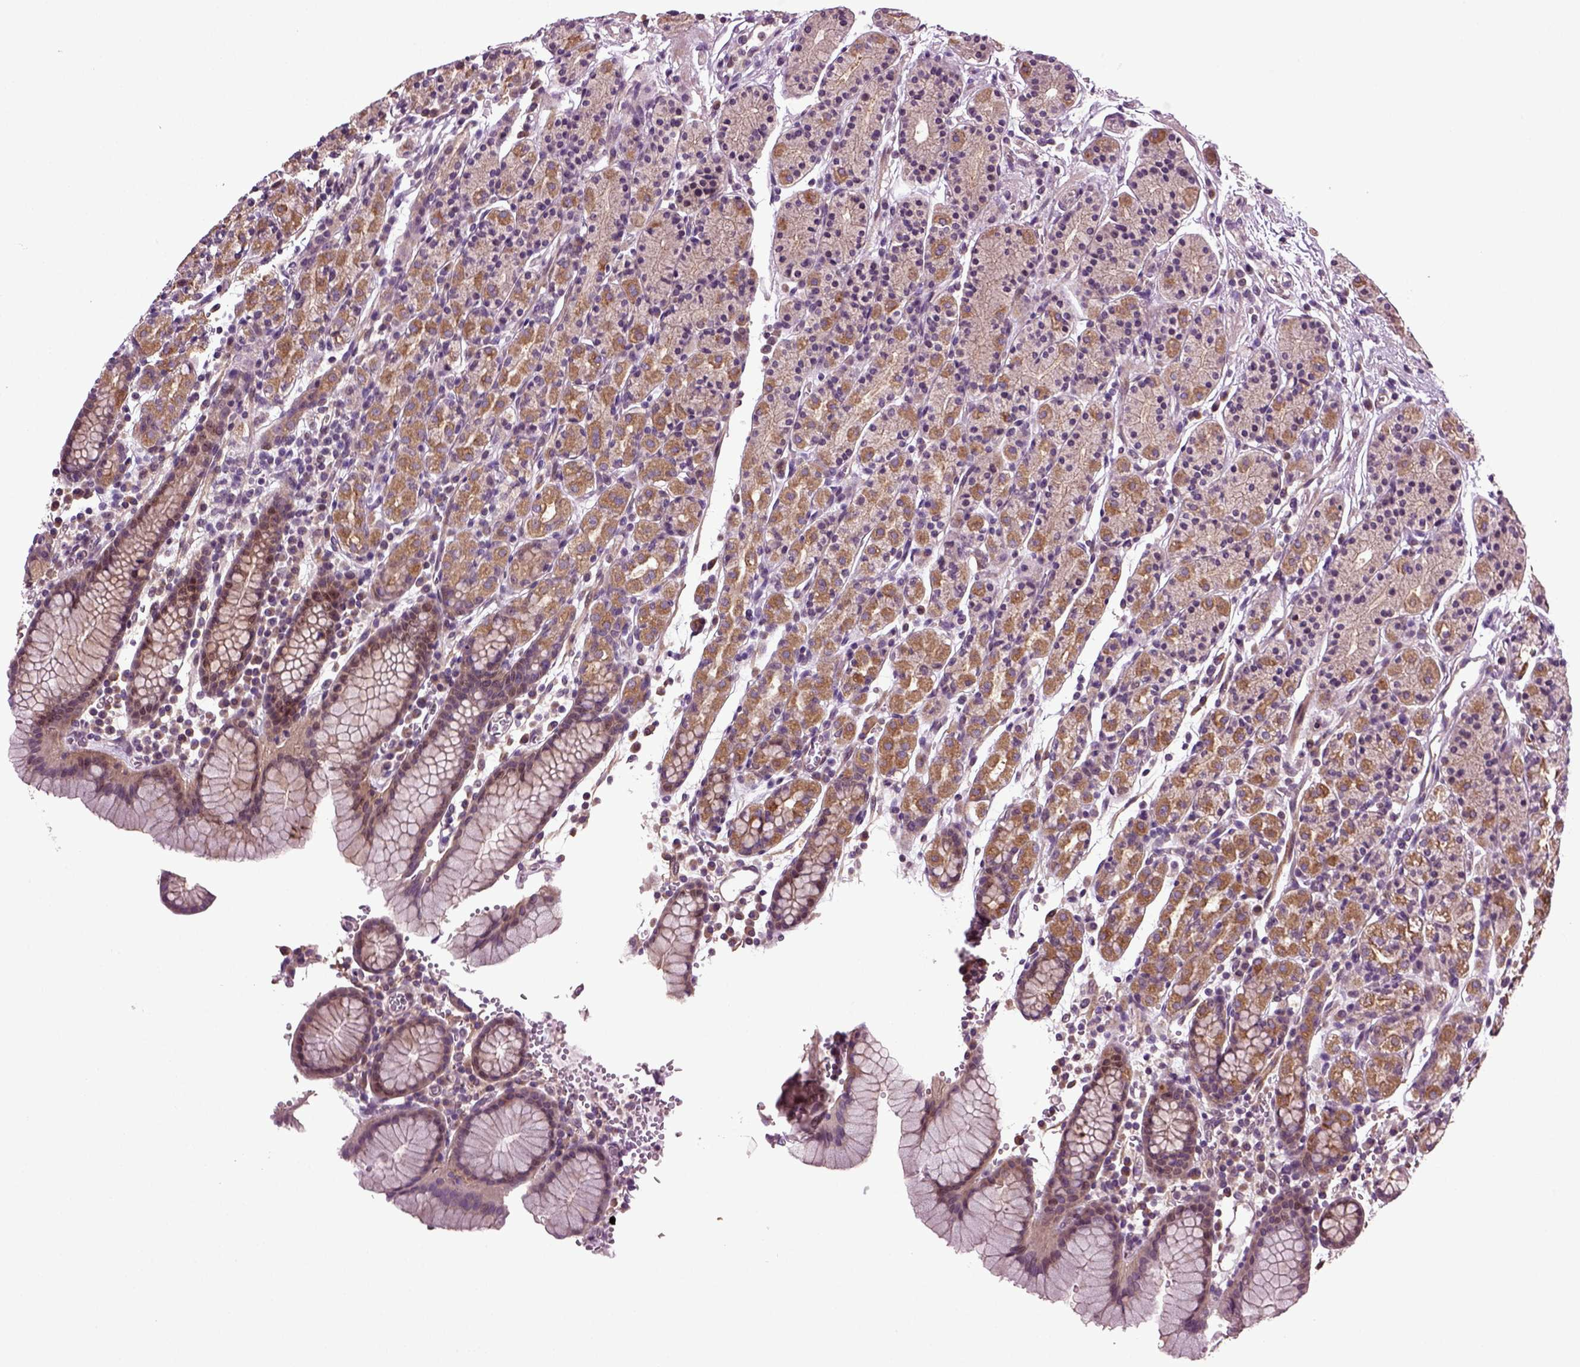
{"staining": {"intensity": "moderate", "quantity": "25%-75%", "location": "cytoplasmic/membranous"}, "tissue": "stomach", "cell_type": "Glandular cells", "image_type": "normal", "snomed": [{"axis": "morphology", "description": "Normal tissue, NOS"}, {"axis": "topography", "description": "Stomach, upper"}, {"axis": "topography", "description": "Stomach"}], "caption": "Stomach stained with a brown dye reveals moderate cytoplasmic/membranous positive staining in approximately 25%-75% of glandular cells.", "gene": "HAGHL", "patient": {"sex": "male", "age": 62}}